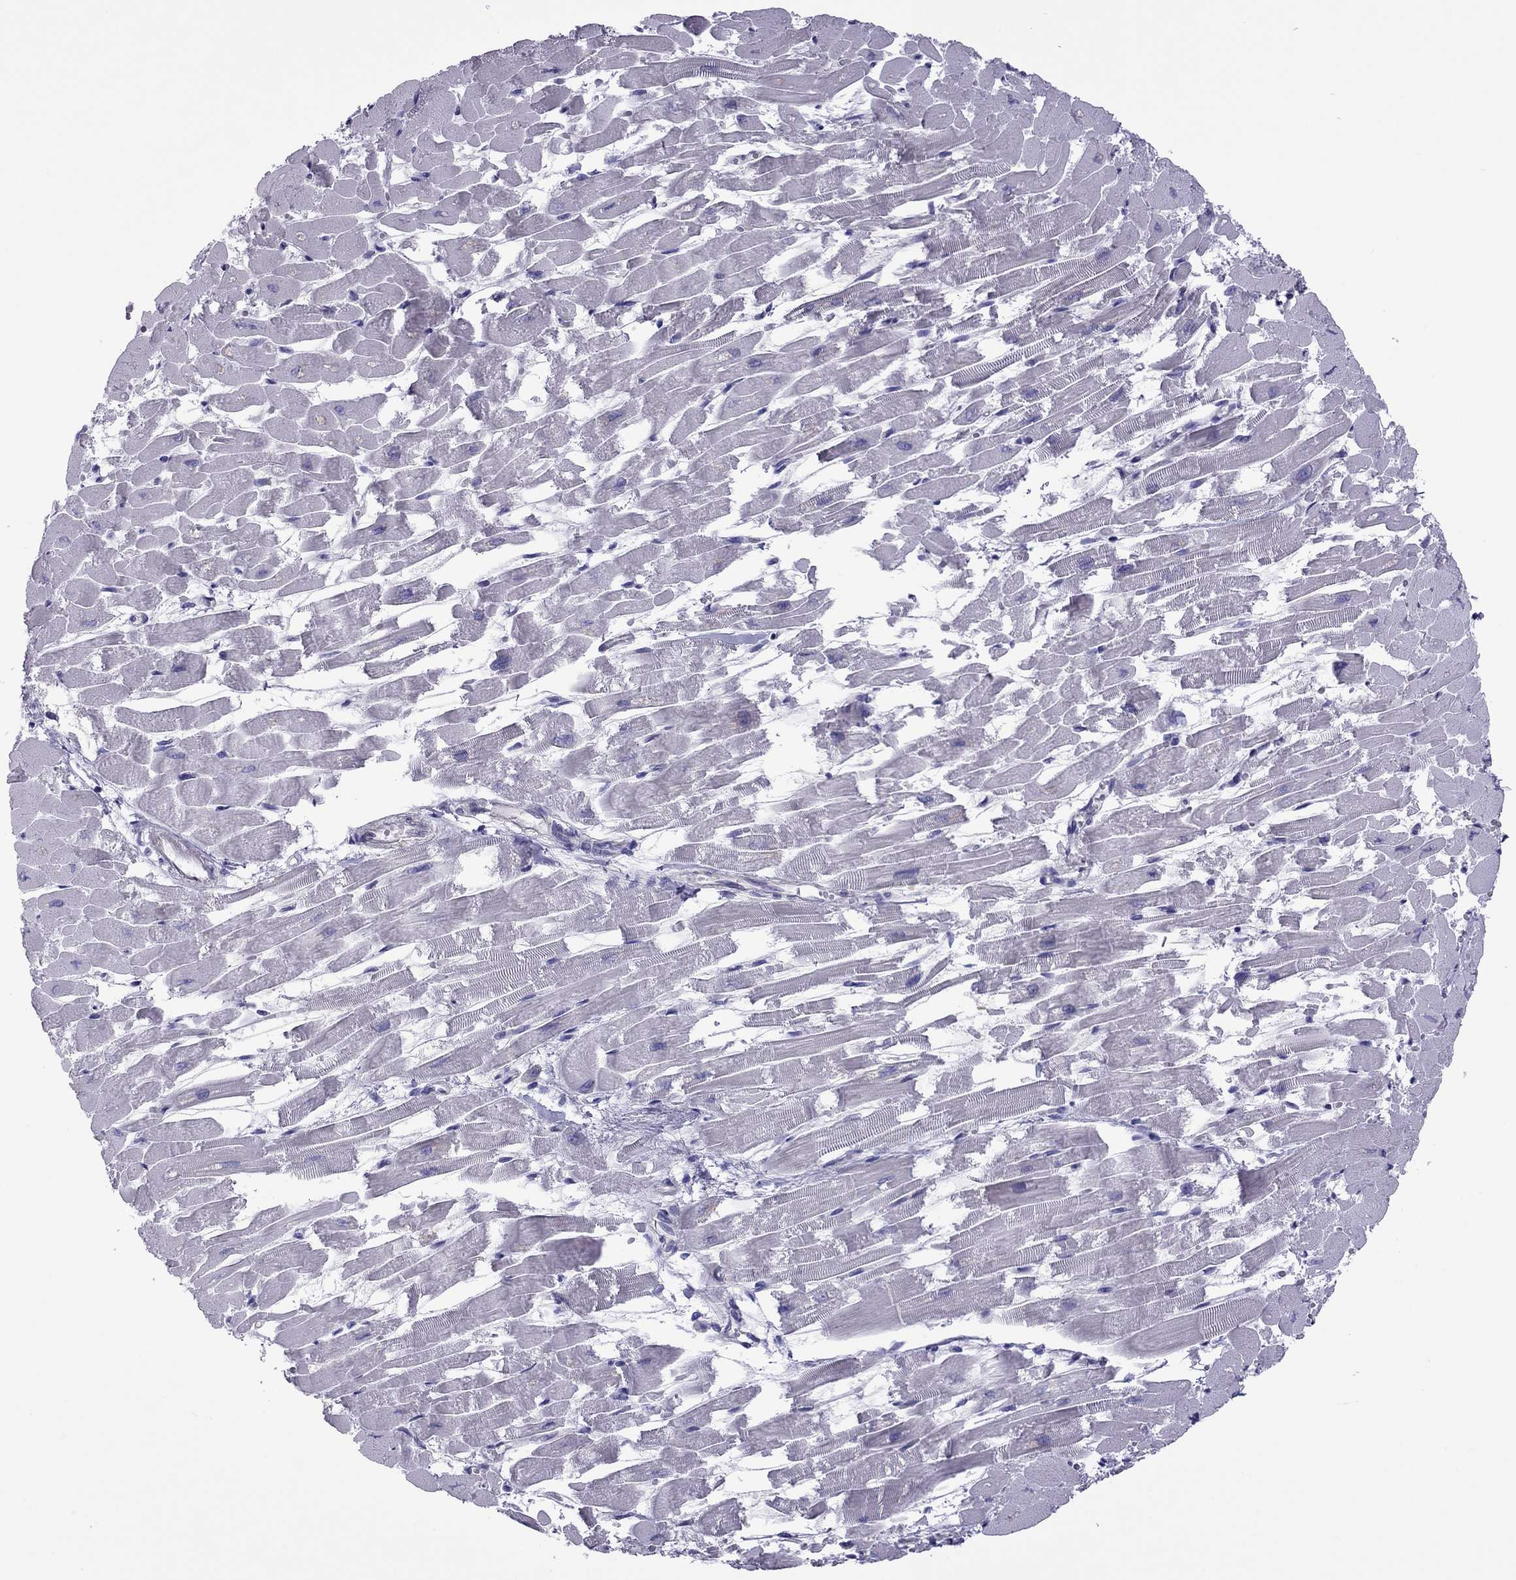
{"staining": {"intensity": "negative", "quantity": "none", "location": "none"}, "tissue": "heart muscle", "cell_type": "Cardiomyocytes", "image_type": "normal", "snomed": [{"axis": "morphology", "description": "Normal tissue, NOS"}, {"axis": "topography", "description": "Heart"}], "caption": "This is an immunohistochemistry image of normal human heart muscle. There is no positivity in cardiomyocytes.", "gene": "MYL11", "patient": {"sex": "female", "age": 52}}